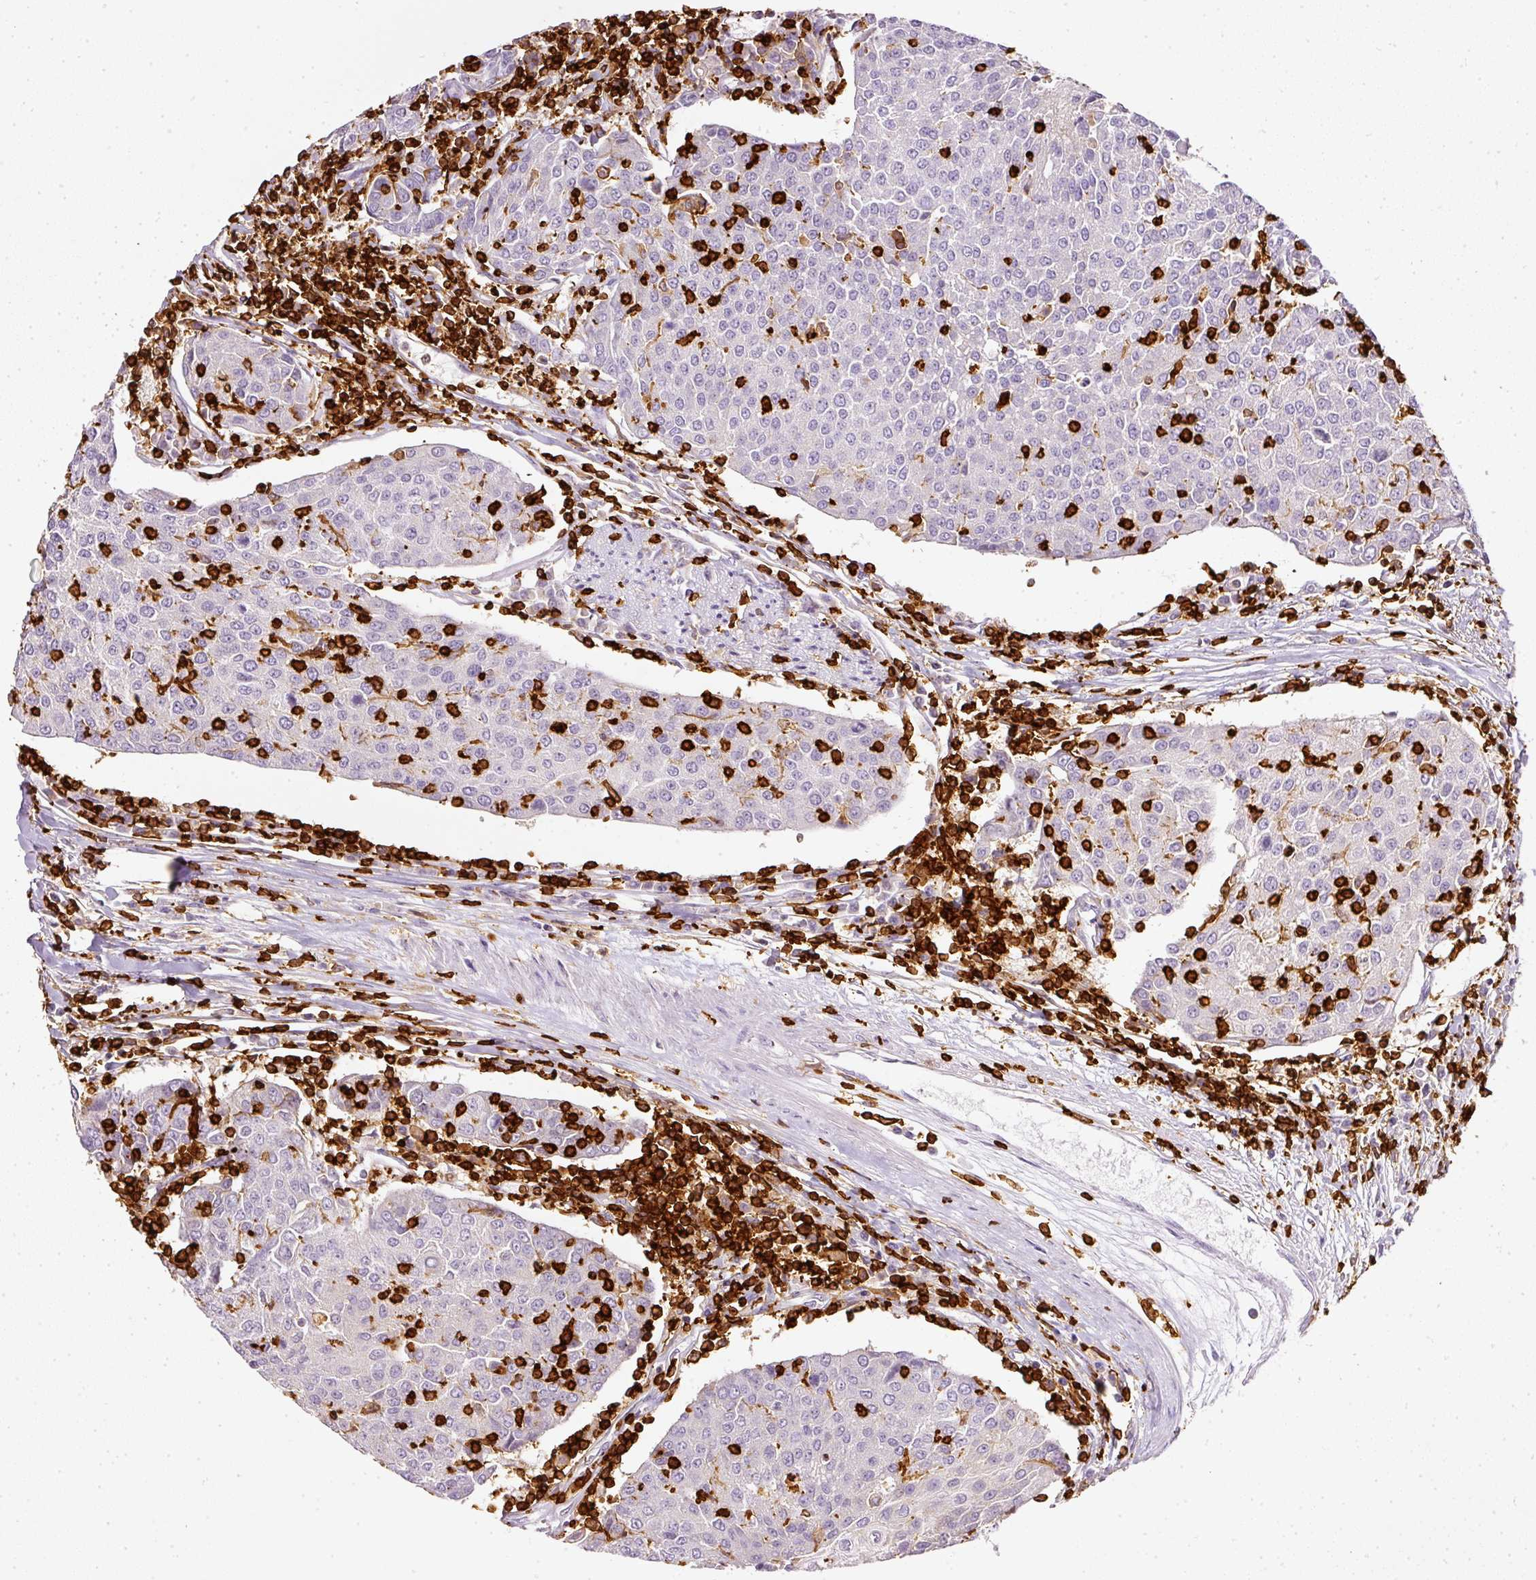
{"staining": {"intensity": "negative", "quantity": "none", "location": "none"}, "tissue": "urothelial cancer", "cell_type": "Tumor cells", "image_type": "cancer", "snomed": [{"axis": "morphology", "description": "Urothelial carcinoma, High grade"}, {"axis": "topography", "description": "Urinary bladder"}], "caption": "Tumor cells show no significant expression in urothelial cancer.", "gene": "EVL", "patient": {"sex": "female", "age": 85}}